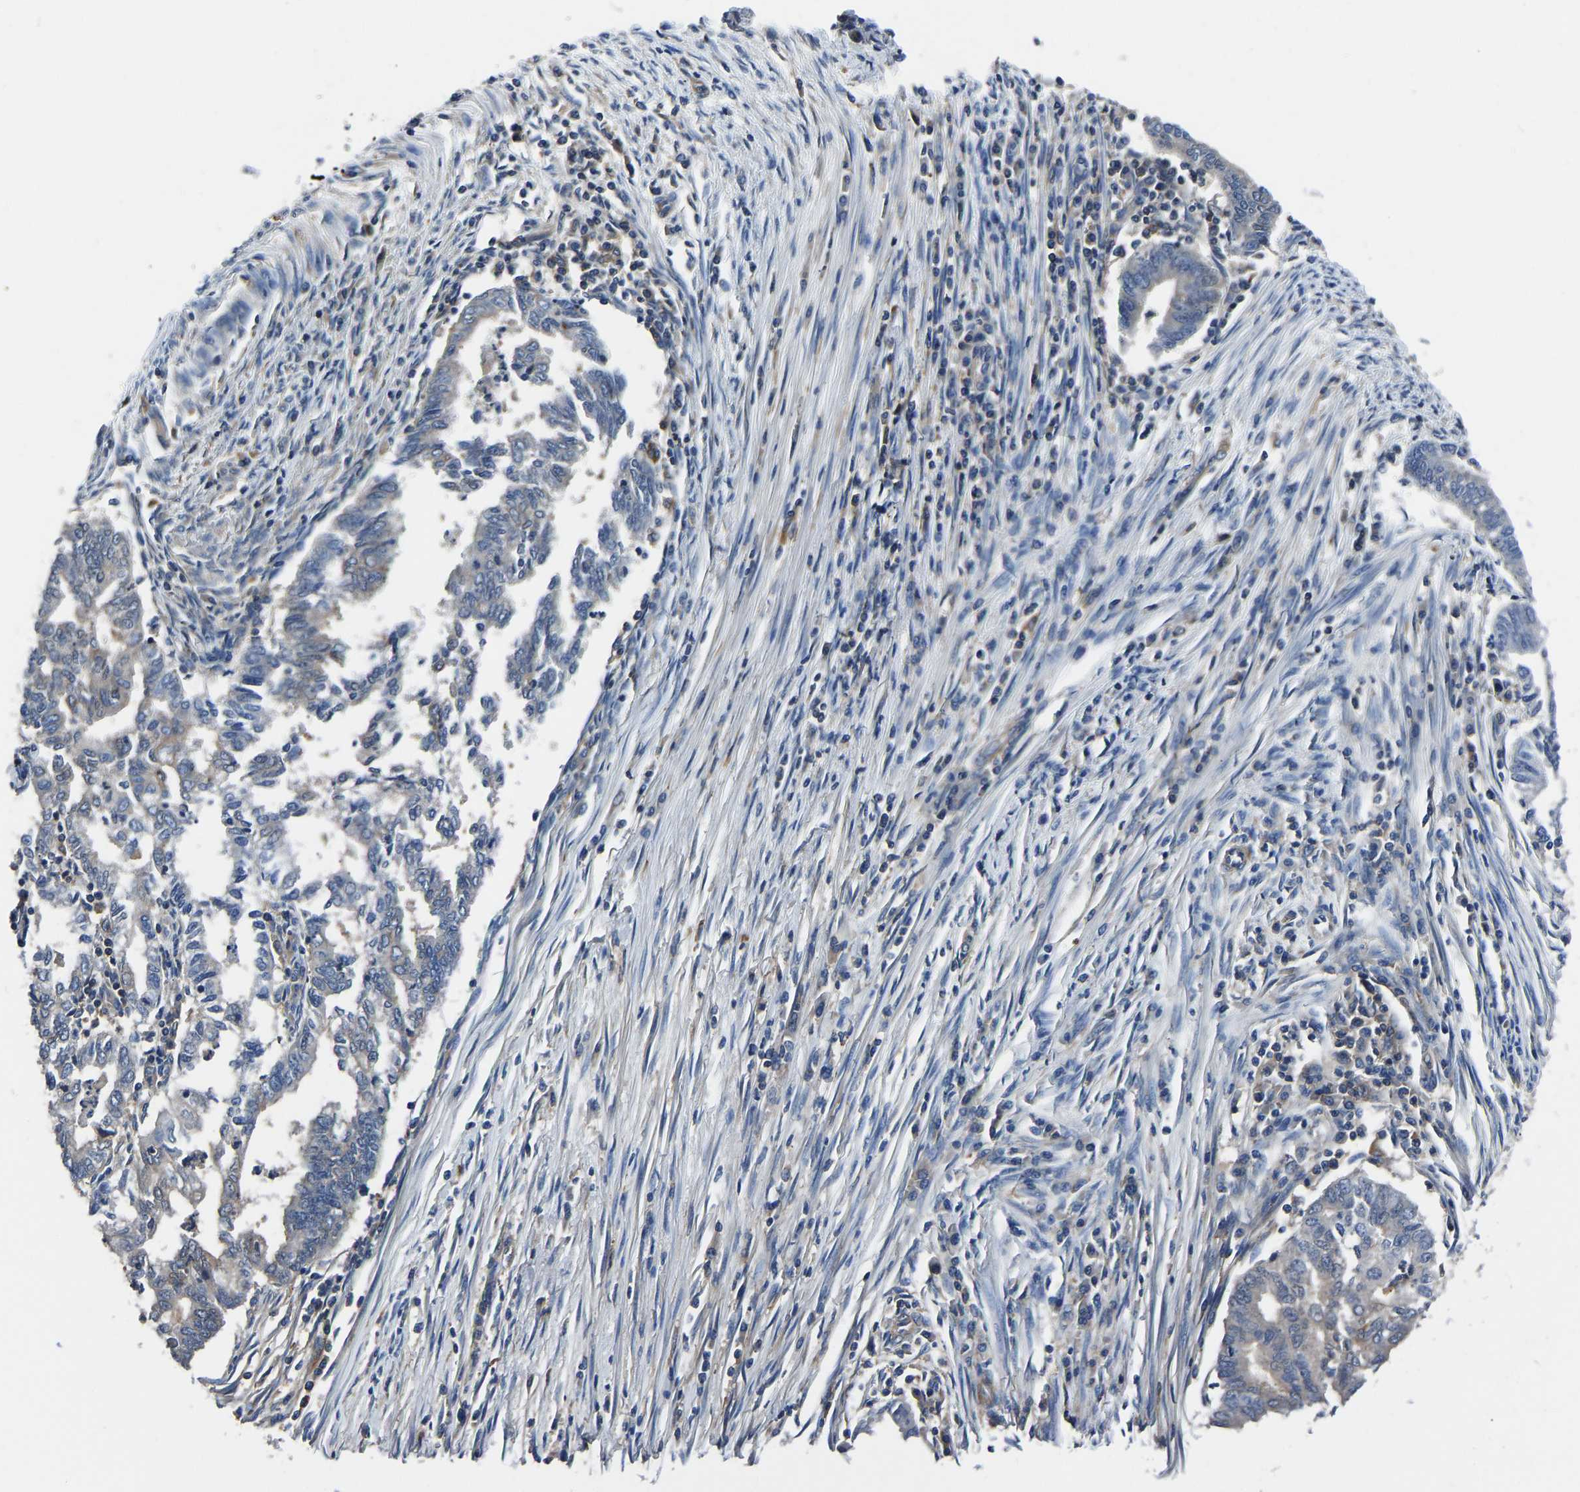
{"staining": {"intensity": "negative", "quantity": "none", "location": "none"}, "tissue": "endometrial cancer", "cell_type": "Tumor cells", "image_type": "cancer", "snomed": [{"axis": "morphology", "description": "Polyp, NOS"}, {"axis": "morphology", "description": "Adenocarcinoma, NOS"}, {"axis": "morphology", "description": "Adenoma, NOS"}, {"axis": "topography", "description": "Endometrium"}], "caption": "Polyp (endometrial) was stained to show a protein in brown. There is no significant expression in tumor cells.", "gene": "PRKAR1A", "patient": {"sex": "female", "age": 79}}